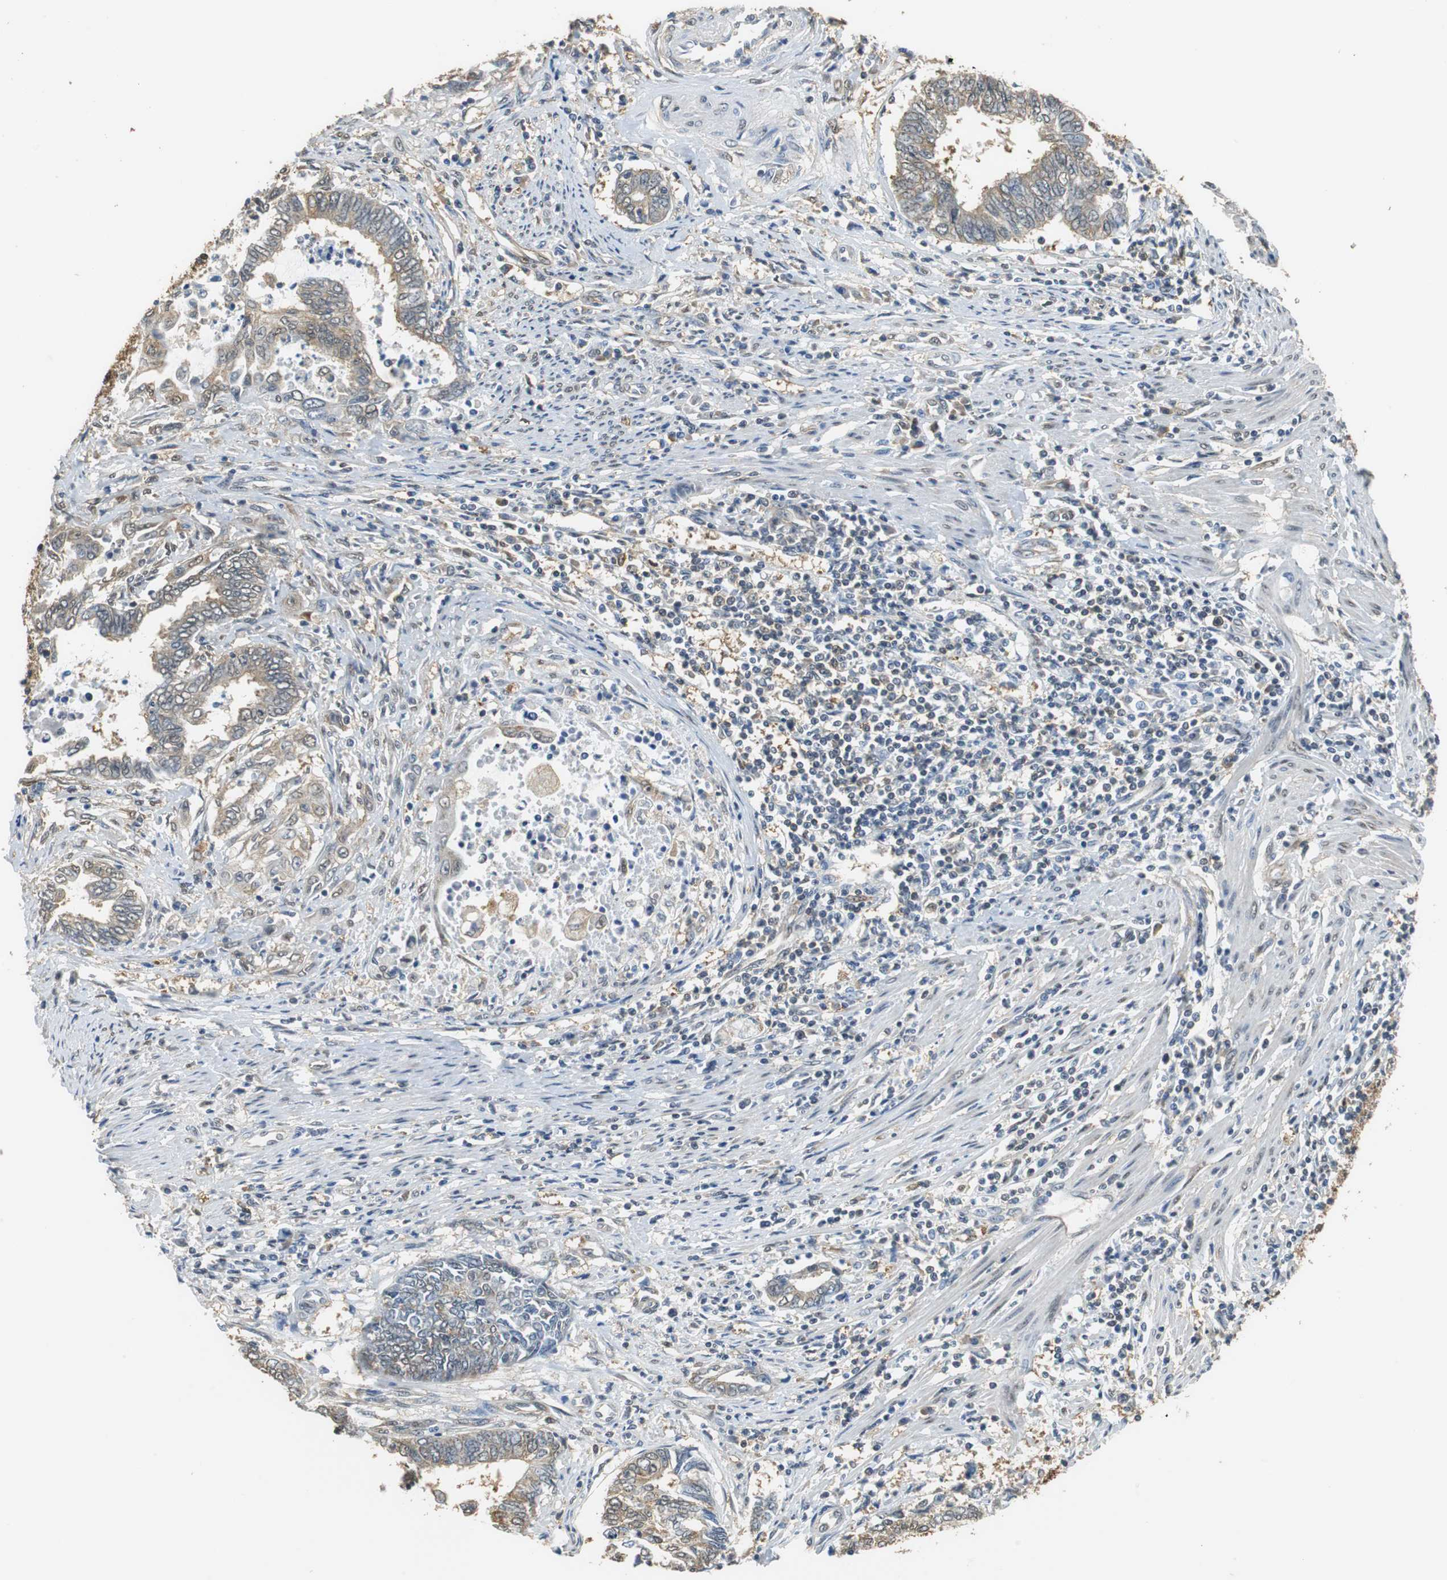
{"staining": {"intensity": "moderate", "quantity": "25%-75%", "location": "cytoplasmic/membranous"}, "tissue": "endometrial cancer", "cell_type": "Tumor cells", "image_type": "cancer", "snomed": [{"axis": "morphology", "description": "Adenocarcinoma, NOS"}, {"axis": "topography", "description": "Uterus"}, {"axis": "topography", "description": "Endometrium"}], "caption": "Protein analysis of endometrial cancer (adenocarcinoma) tissue exhibits moderate cytoplasmic/membranous positivity in approximately 25%-75% of tumor cells. Immunohistochemistry stains the protein in brown and the nuclei are stained blue.", "gene": "UBQLN2", "patient": {"sex": "female", "age": 70}}